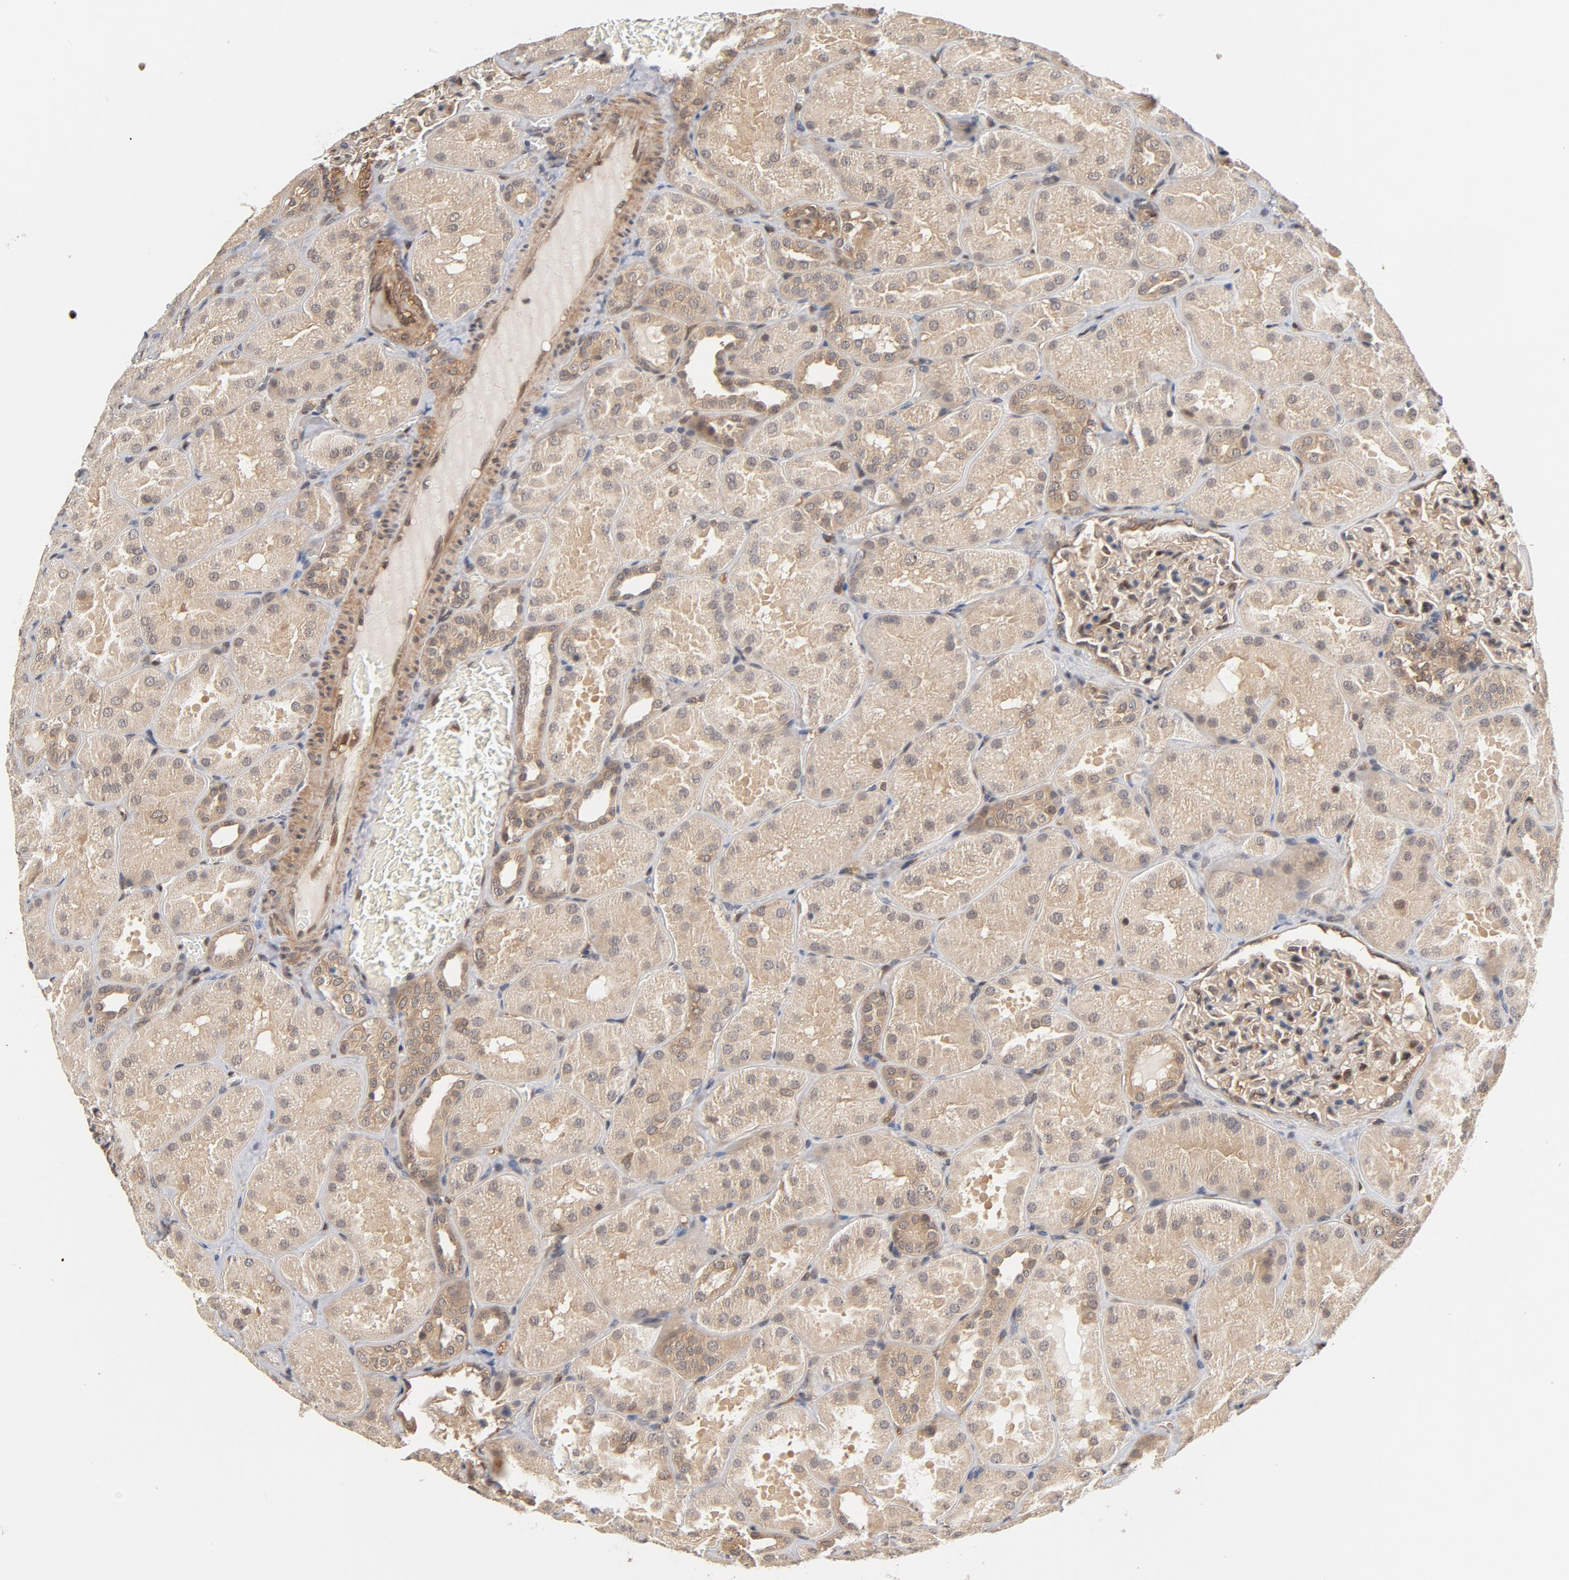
{"staining": {"intensity": "moderate", "quantity": ">75%", "location": "cytoplasmic/membranous,nuclear"}, "tissue": "kidney", "cell_type": "Cells in glomeruli", "image_type": "normal", "snomed": [{"axis": "morphology", "description": "Normal tissue, NOS"}, {"axis": "topography", "description": "Kidney"}], "caption": "IHC histopathology image of unremarkable kidney stained for a protein (brown), which demonstrates medium levels of moderate cytoplasmic/membranous,nuclear staining in about >75% of cells in glomeruli.", "gene": "CDC37", "patient": {"sex": "male", "age": 28}}